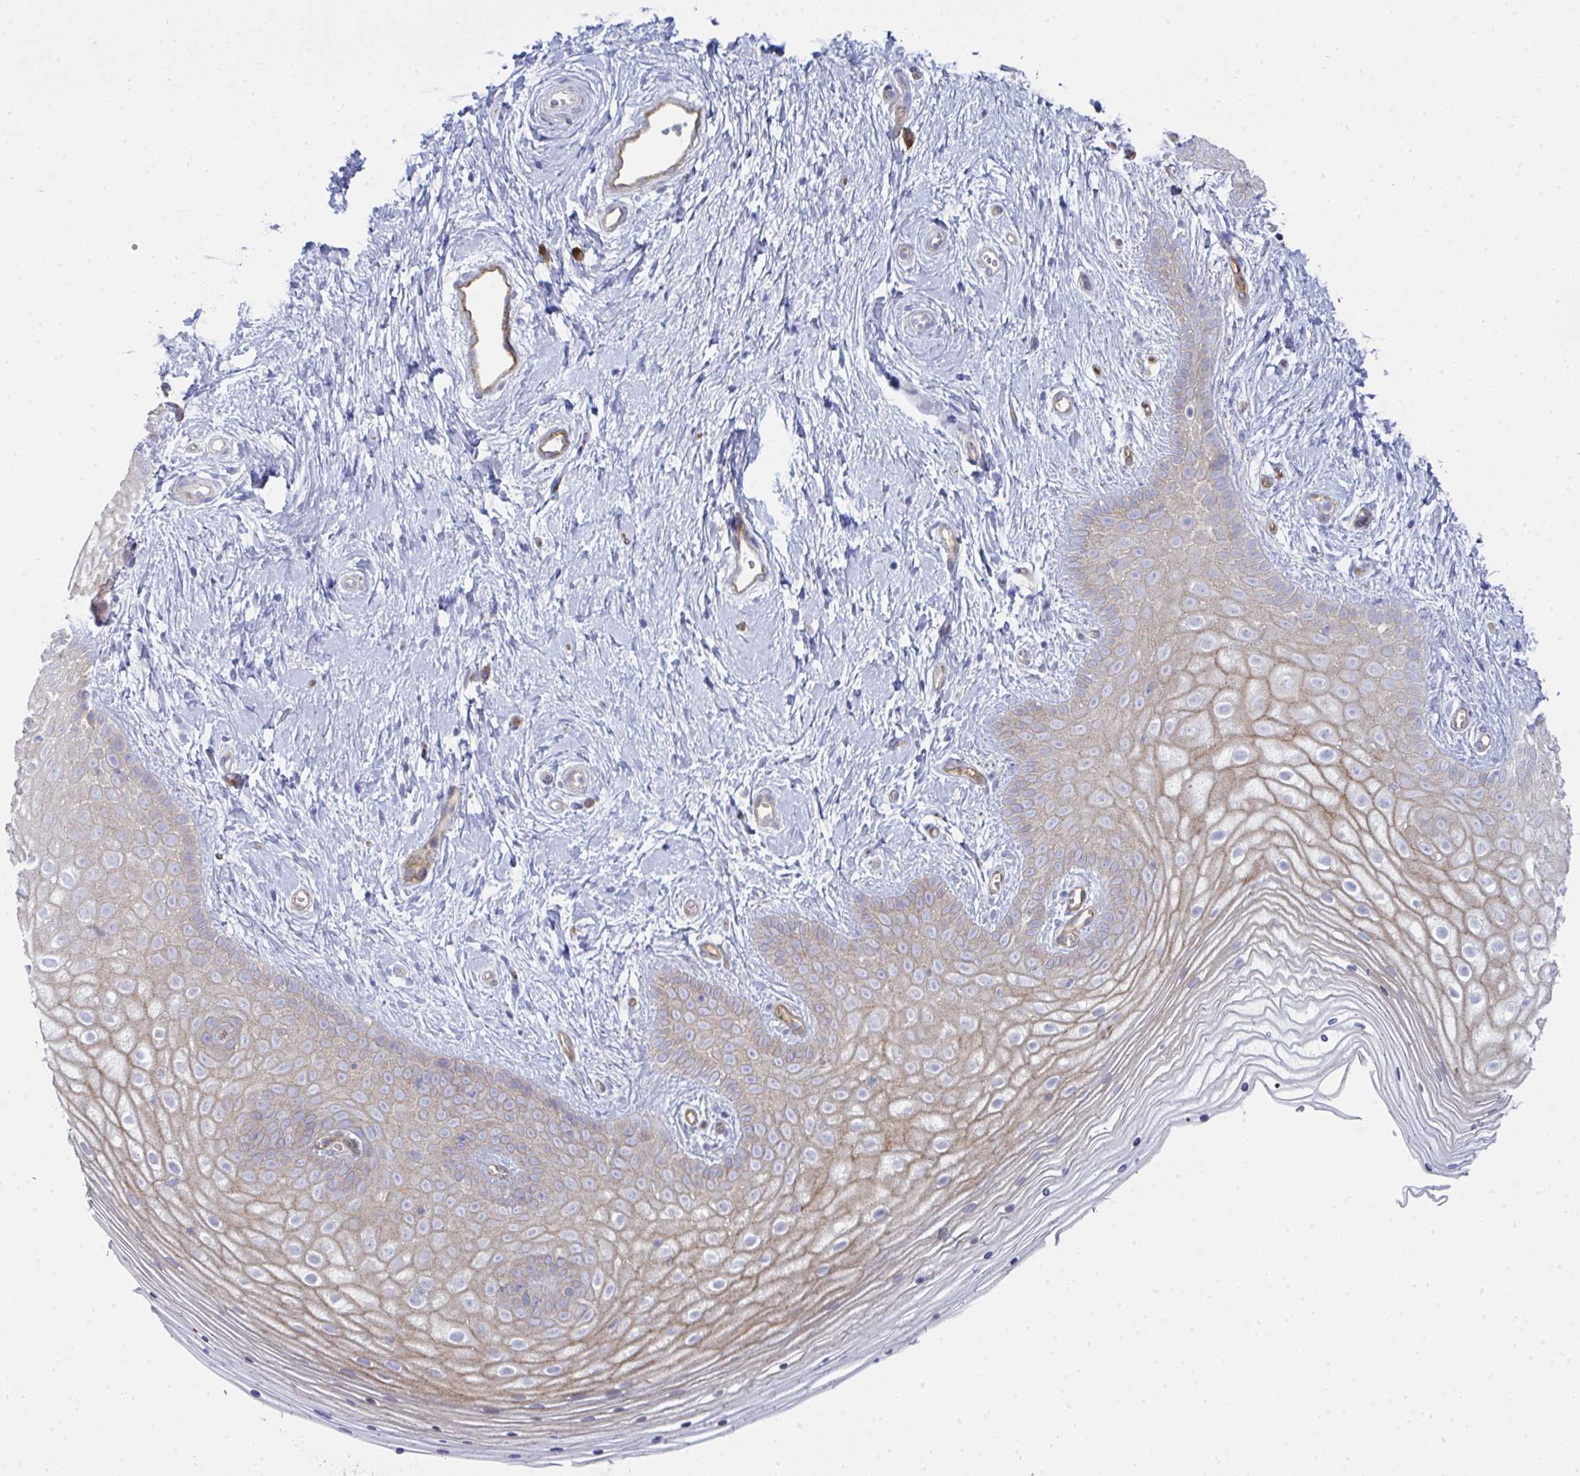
{"staining": {"intensity": "weak", "quantity": "<25%", "location": "cytoplasmic/membranous"}, "tissue": "vagina", "cell_type": "Squamous epithelial cells", "image_type": "normal", "snomed": [{"axis": "morphology", "description": "Normal tissue, NOS"}, {"axis": "topography", "description": "Vagina"}], "caption": "Human vagina stained for a protein using immunohistochemistry (IHC) demonstrates no expression in squamous epithelial cells.", "gene": "GAB1", "patient": {"sex": "female", "age": 38}}